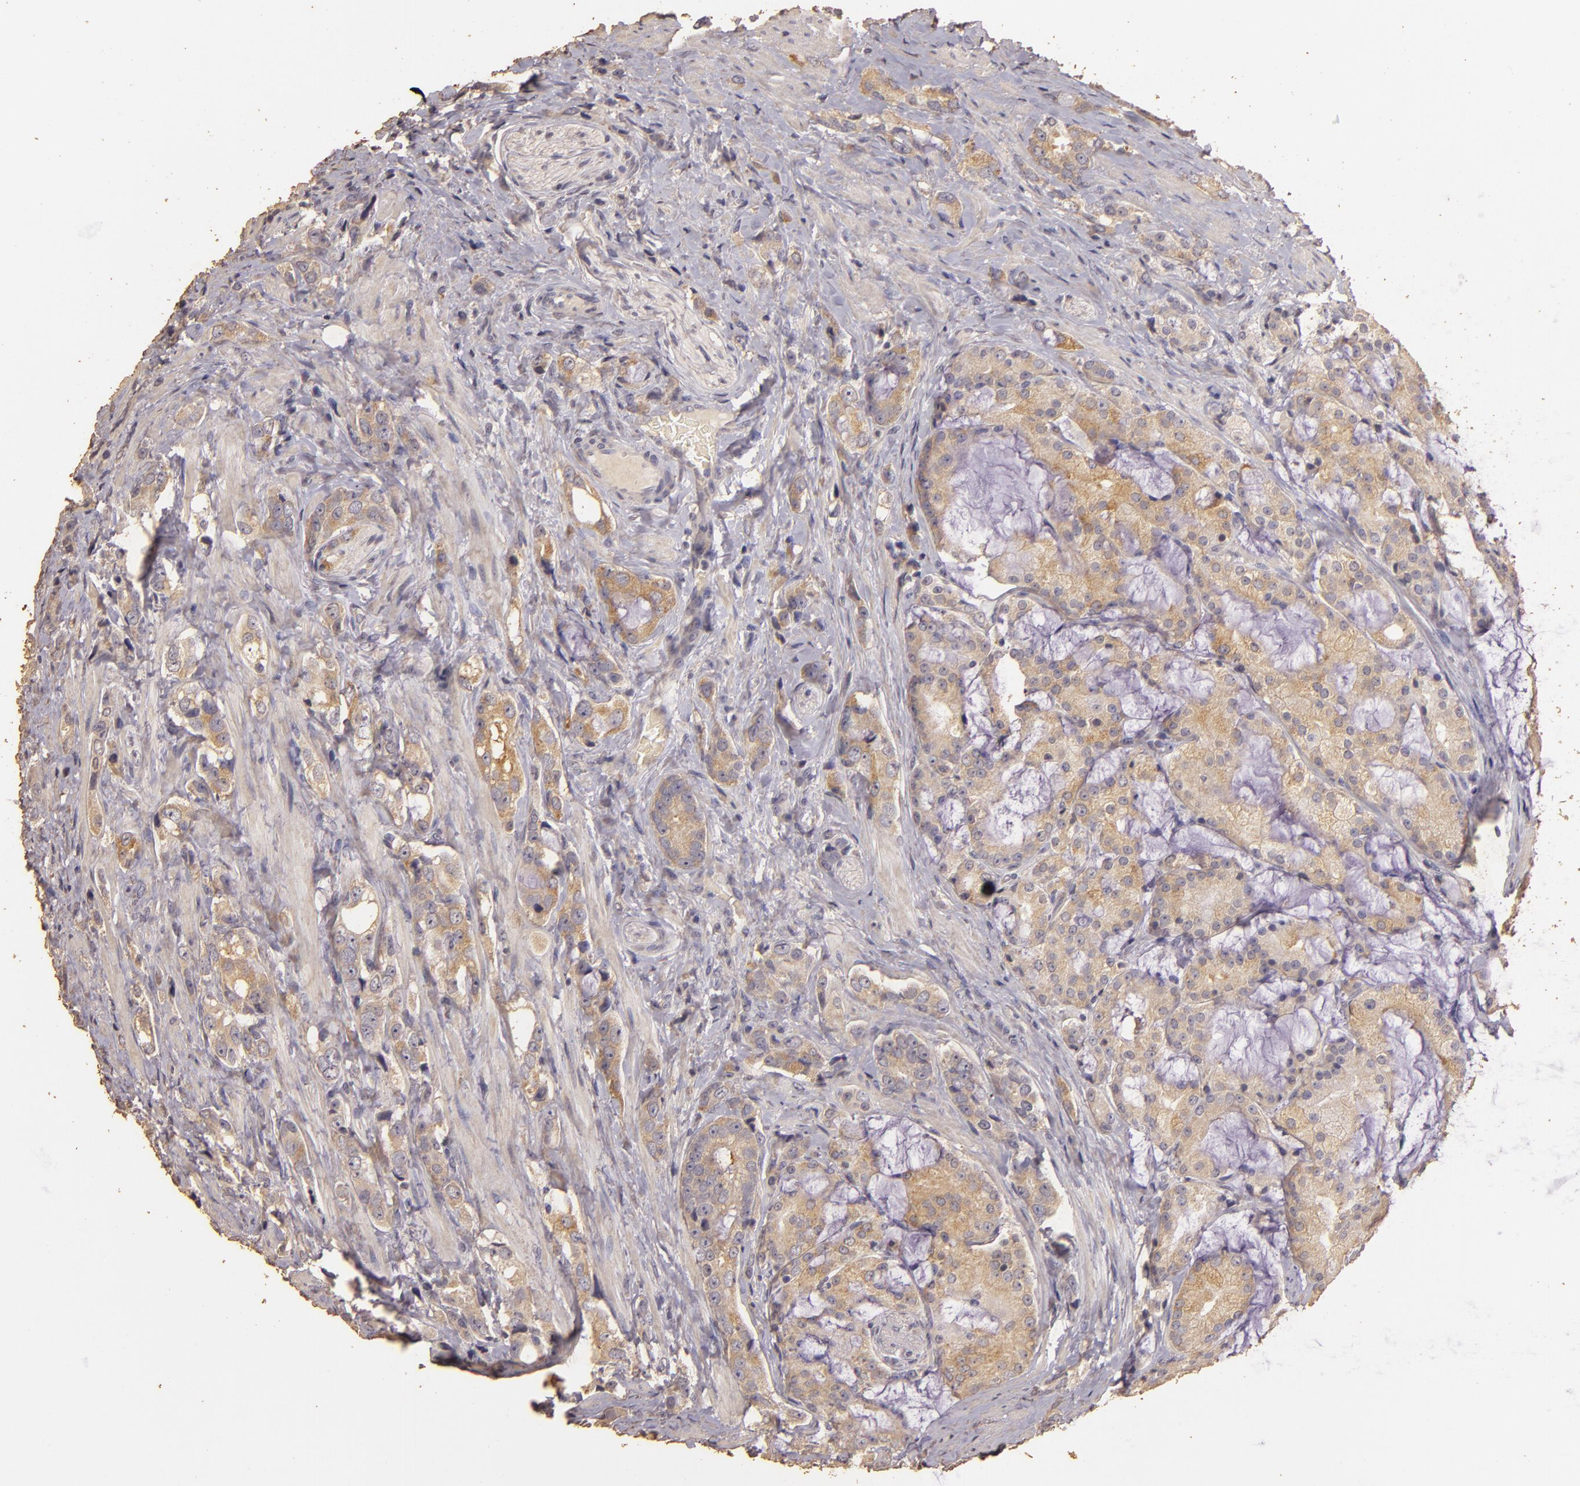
{"staining": {"intensity": "weak", "quantity": "25%-75%", "location": "cytoplasmic/membranous"}, "tissue": "prostate cancer", "cell_type": "Tumor cells", "image_type": "cancer", "snomed": [{"axis": "morphology", "description": "Adenocarcinoma, Medium grade"}, {"axis": "topography", "description": "Prostate"}], "caption": "Immunohistochemistry of human prostate cancer (medium-grade adenocarcinoma) exhibits low levels of weak cytoplasmic/membranous staining in about 25%-75% of tumor cells.", "gene": "BCL2L13", "patient": {"sex": "male", "age": 70}}